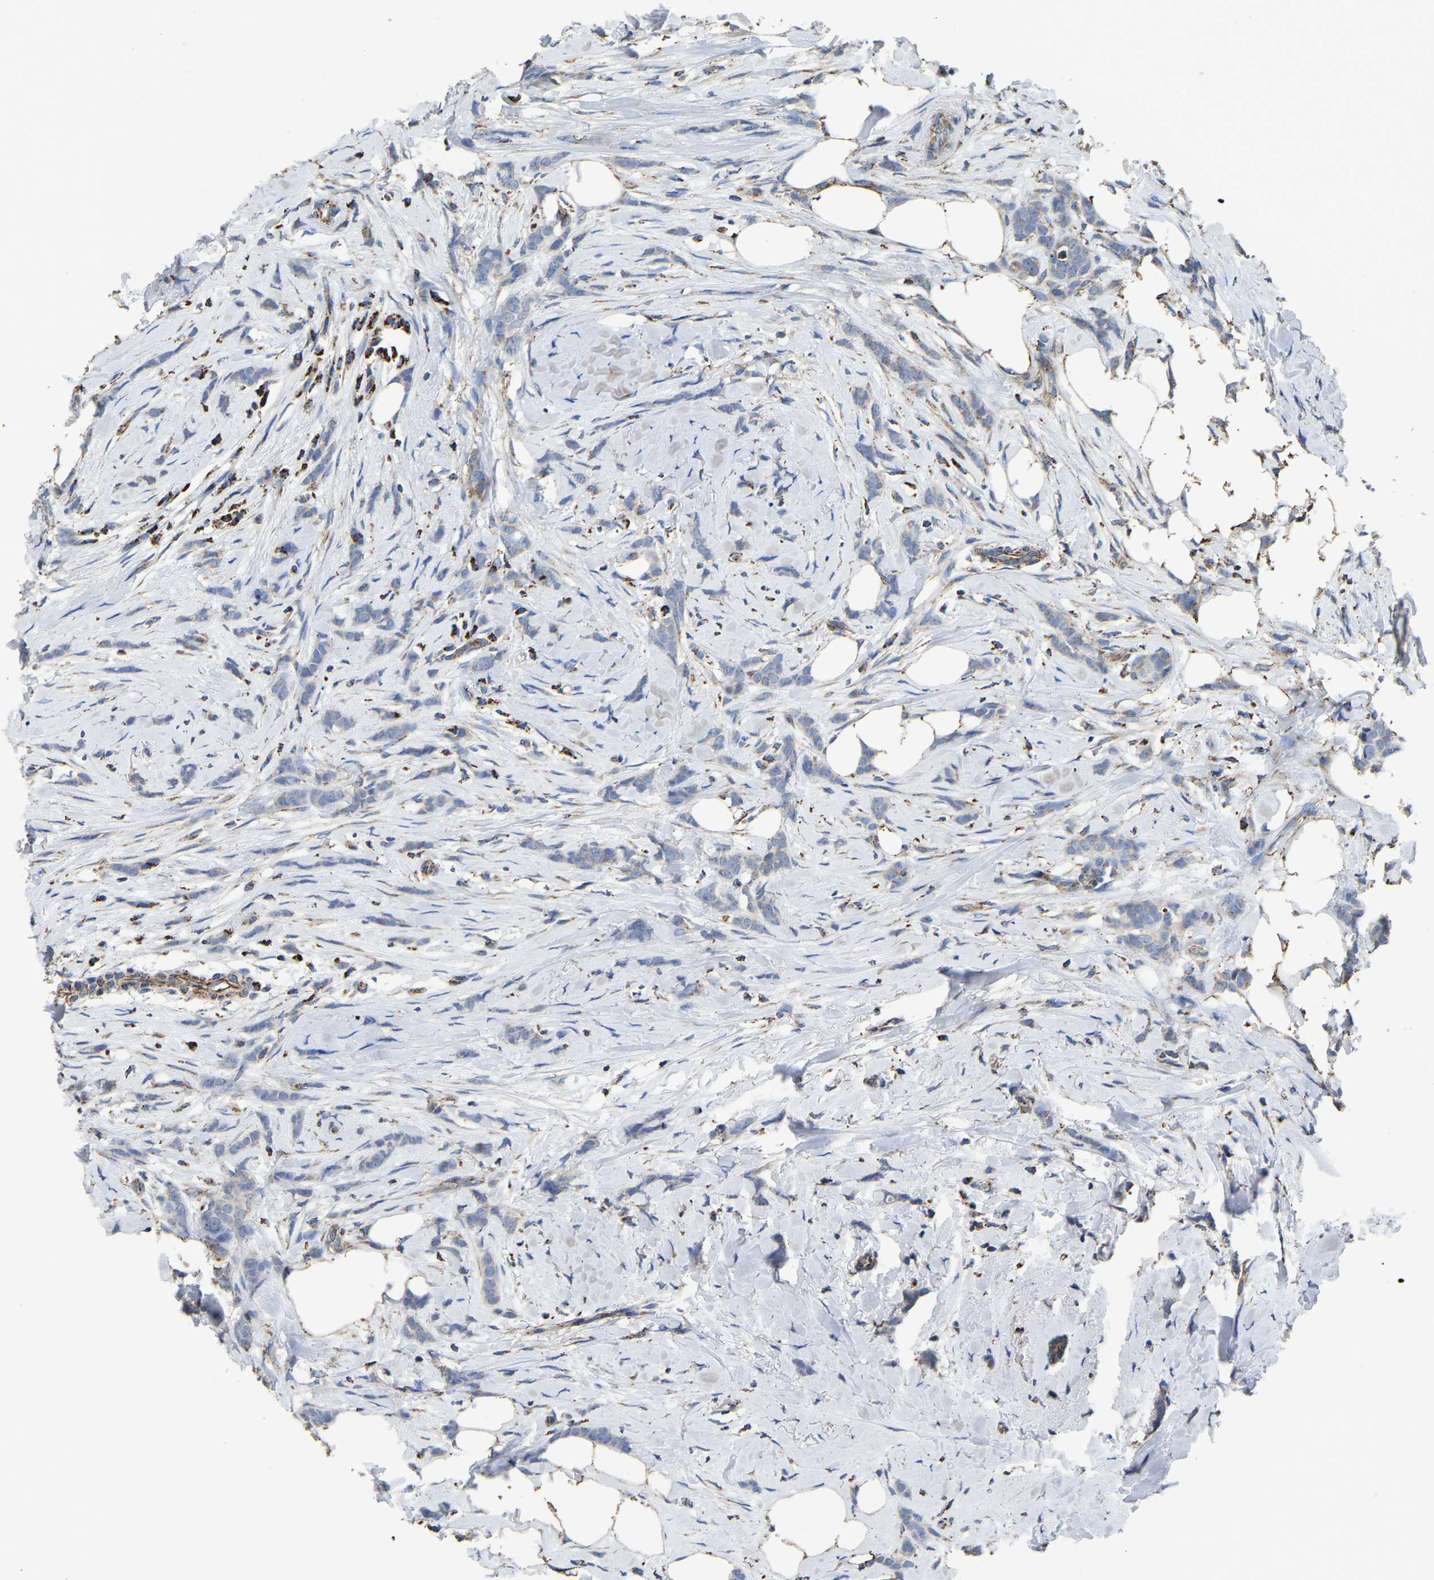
{"staining": {"intensity": "weak", "quantity": "<25%", "location": "cytoplasmic/membranous"}, "tissue": "breast cancer", "cell_type": "Tumor cells", "image_type": "cancer", "snomed": [{"axis": "morphology", "description": "Lobular carcinoma, in situ"}, {"axis": "morphology", "description": "Lobular carcinoma"}, {"axis": "topography", "description": "Breast"}], "caption": "Protein analysis of breast cancer (lobular carcinoma) displays no significant staining in tumor cells.", "gene": "ETFA", "patient": {"sex": "female", "age": 41}}